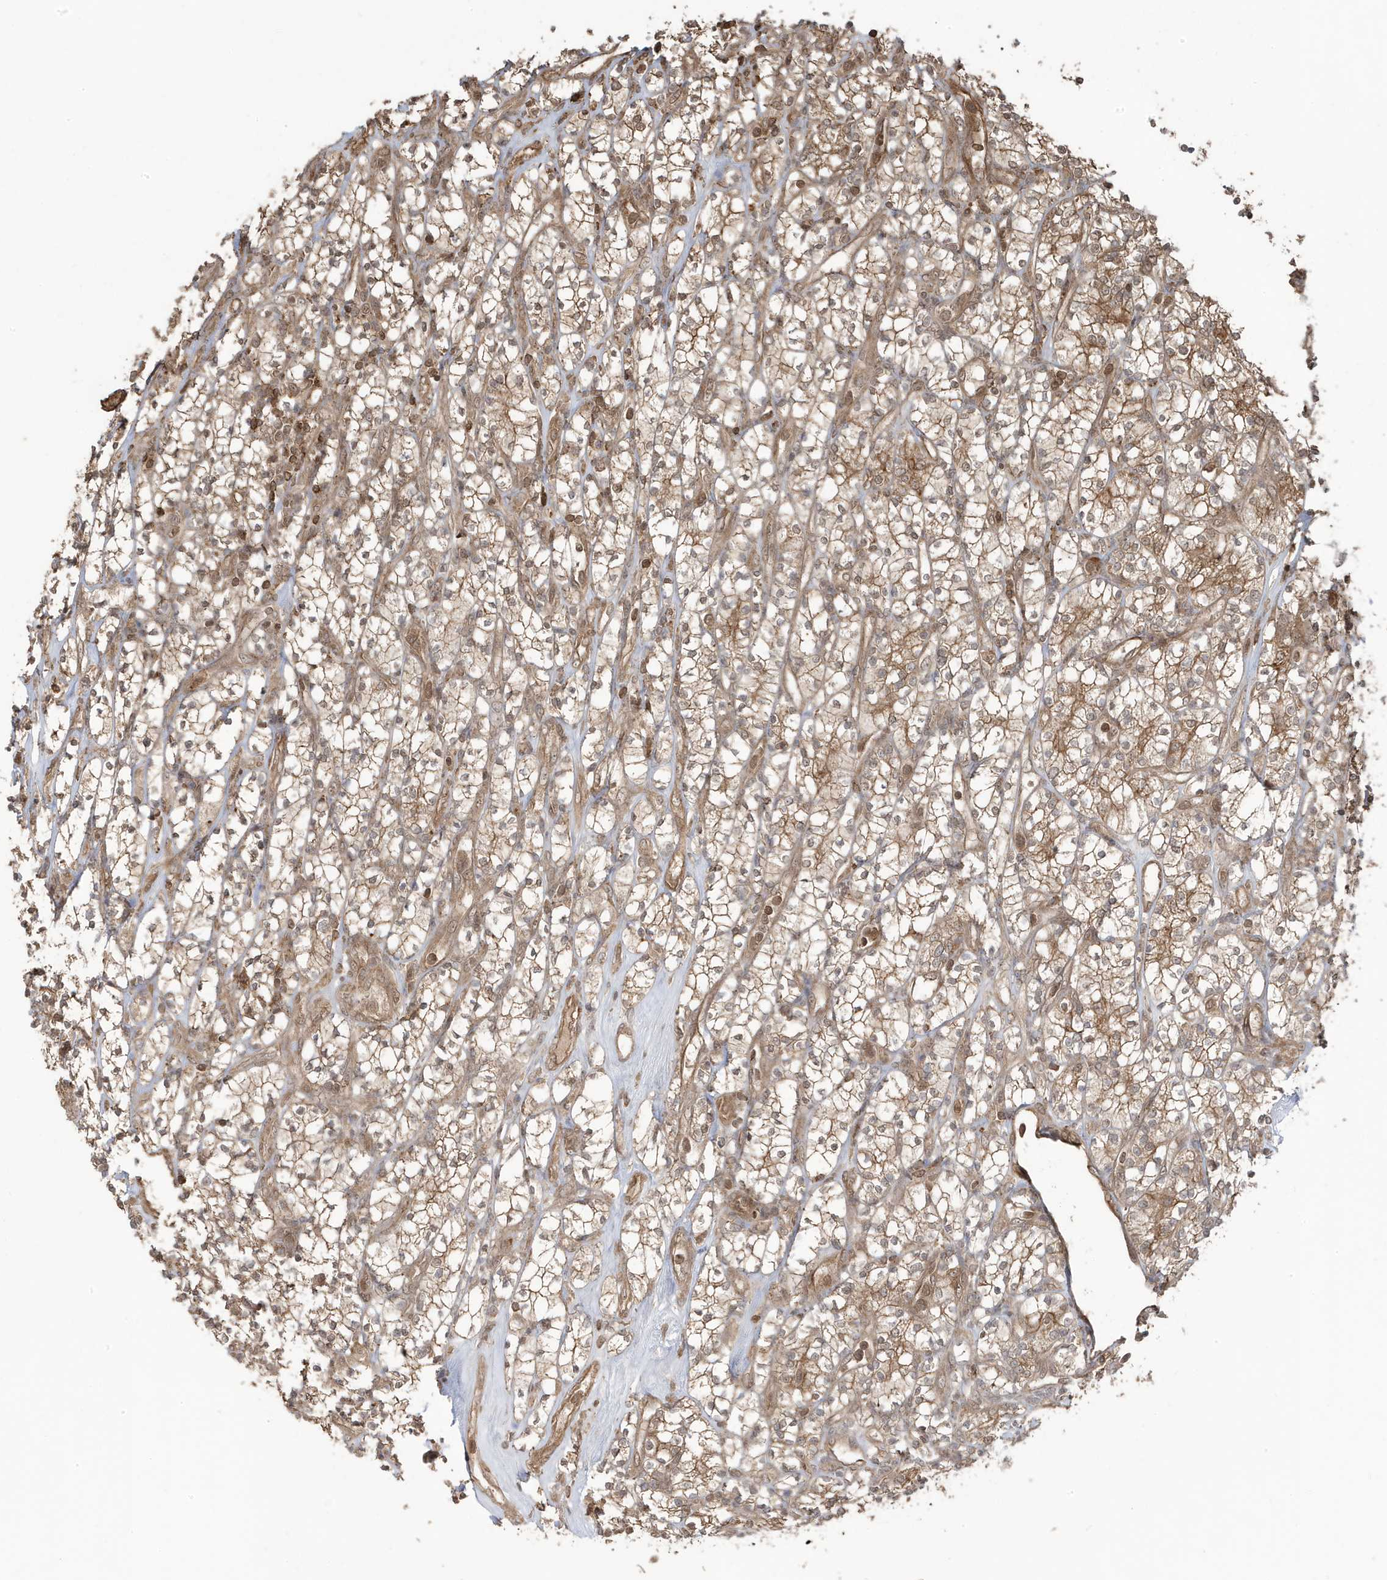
{"staining": {"intensity": "moderate", "quantity": ">75%", "location": "cytoplasmic/membranous"}, "tissue": "renal cancer", "cell_type": "Tumor cells", "image_type": "cancer", "snomed": [{"axis": "morphology", "description": "Adenocarcinoma, NOS"}, {"axis": "topography", "description": "Kidney"}], "caption": "Moderate cytoplasmic/membranous protein positivity is seen in about >75% of tumor cells in adenocarcinoma (renal). The protein is shown in brown color, while the nuclei are stained blue.", "gene": "ASAP1", "patient": {"sex": "male", "age": 77}}